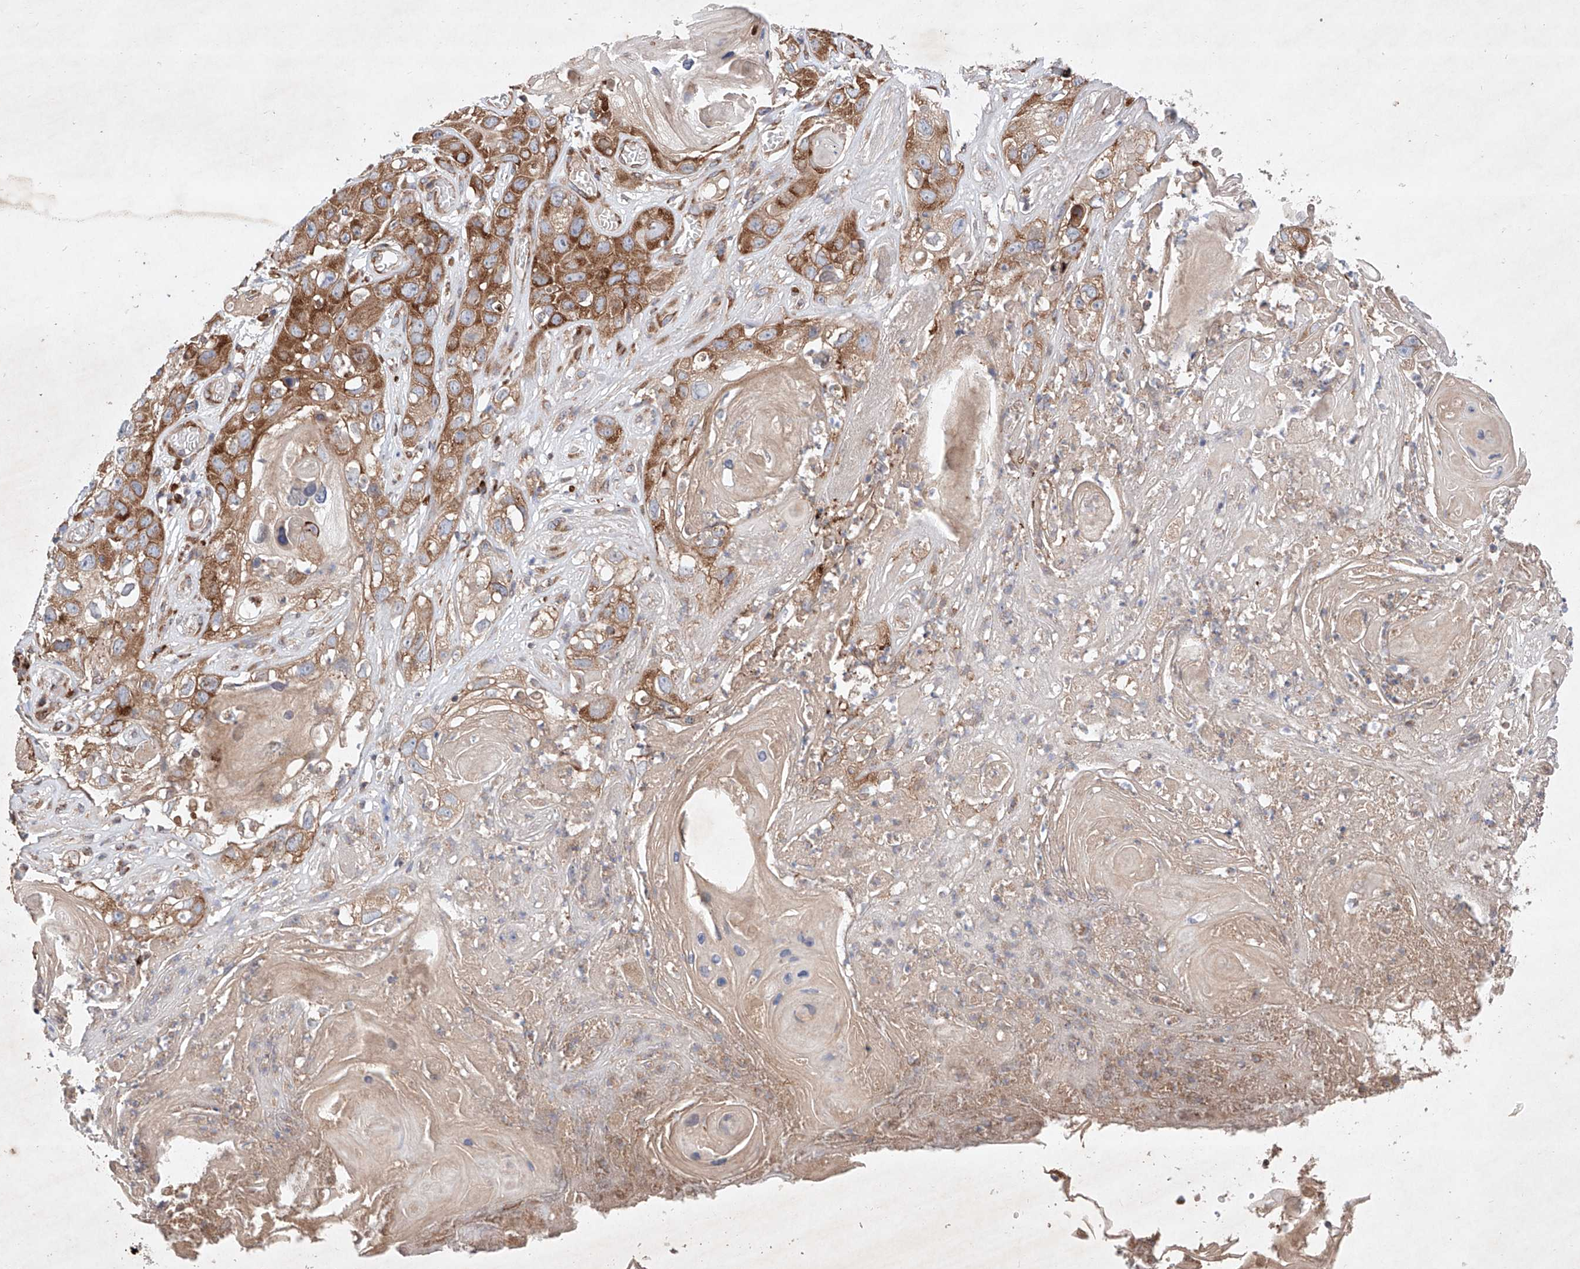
{"staining": {"intensity": "strong", "quantity": ">75%", "location": "cytoplasmic/membranous"}, "tissue": "skin cancer", "cell_type": "Tumor cells", "image_type": "cancer", "snomed": [{"axis": "morphology", "description": "Squamous cell carcinoma, NOS"}, {"axis": "topography", "description": "Skin"}], "caption": "Protein expression by immunohistochemistry demonstrates strong cytoplasmic/membranous staining in approximately >75% of tumor cells in skin cancer (squamous cell carcinoma). Immunohistochemistry (ihc) stains the protein in brown and the nuclei are stained blue.", "gene": "FASTK", "patient": {"sex": "male", "age": 55}}